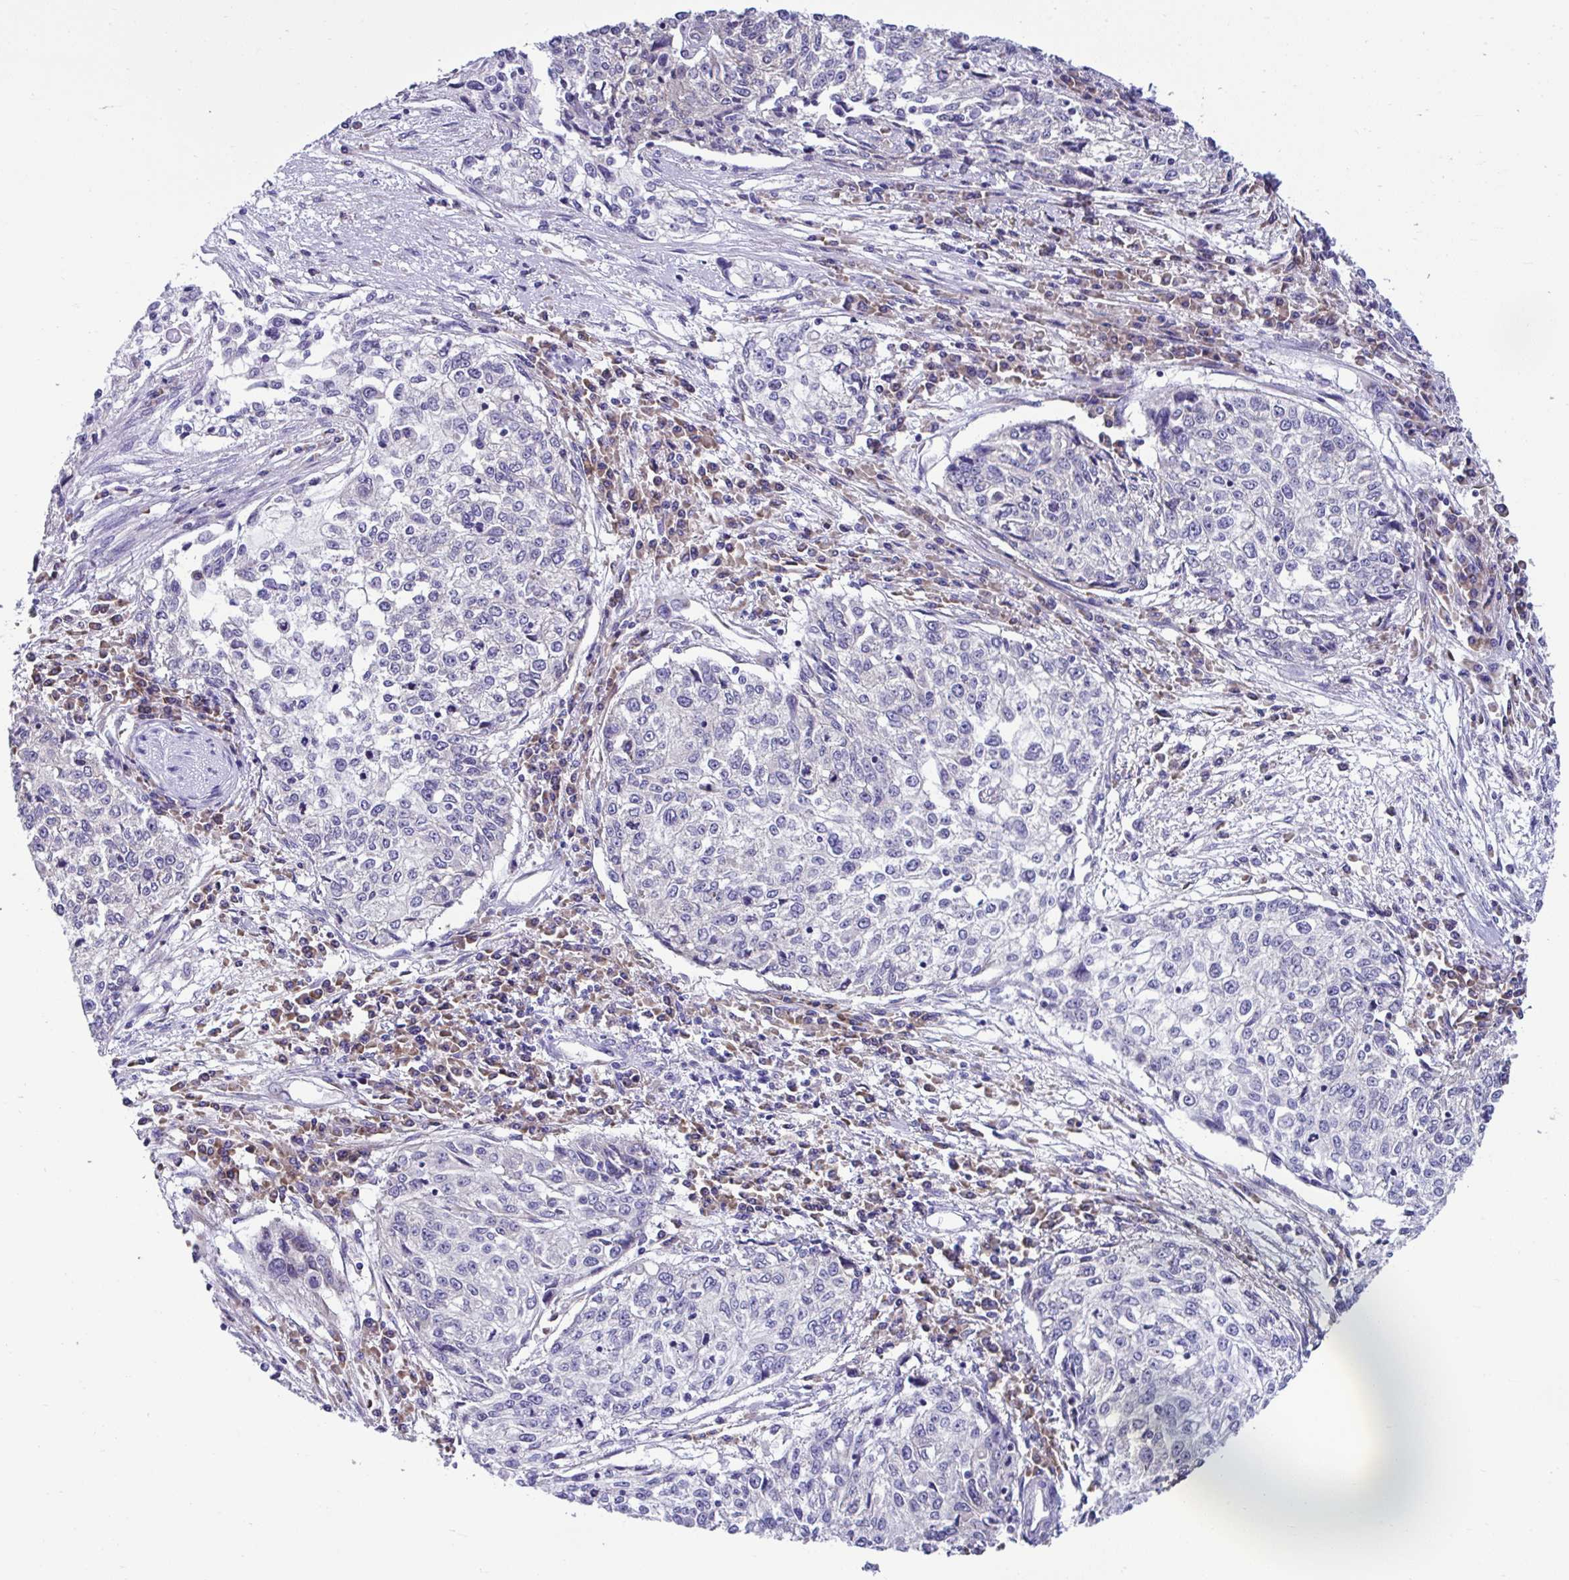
{"staining": {"intensity": "negative", "quantity": "none", "location": "none"}, "tissue": "cervical cancer", "cell_type": "Tumor cells", "image_type": "cancer", "snomed": [{"axis": "morphology", "description": "Squamous cell carcinoma, NOS"}, {"axis": "topography", "description": "Cervix"}], "caption": "Immunohistochemistry (IHC) image of neoplastic tissue: cervical squamous cell carcinoma stained with DAB (3,3'-diaminobenzidine) displays no significant protein positivity in tumor cells.", "gene": "RPL7", "patient": {"sex": "female", "age": 57}}